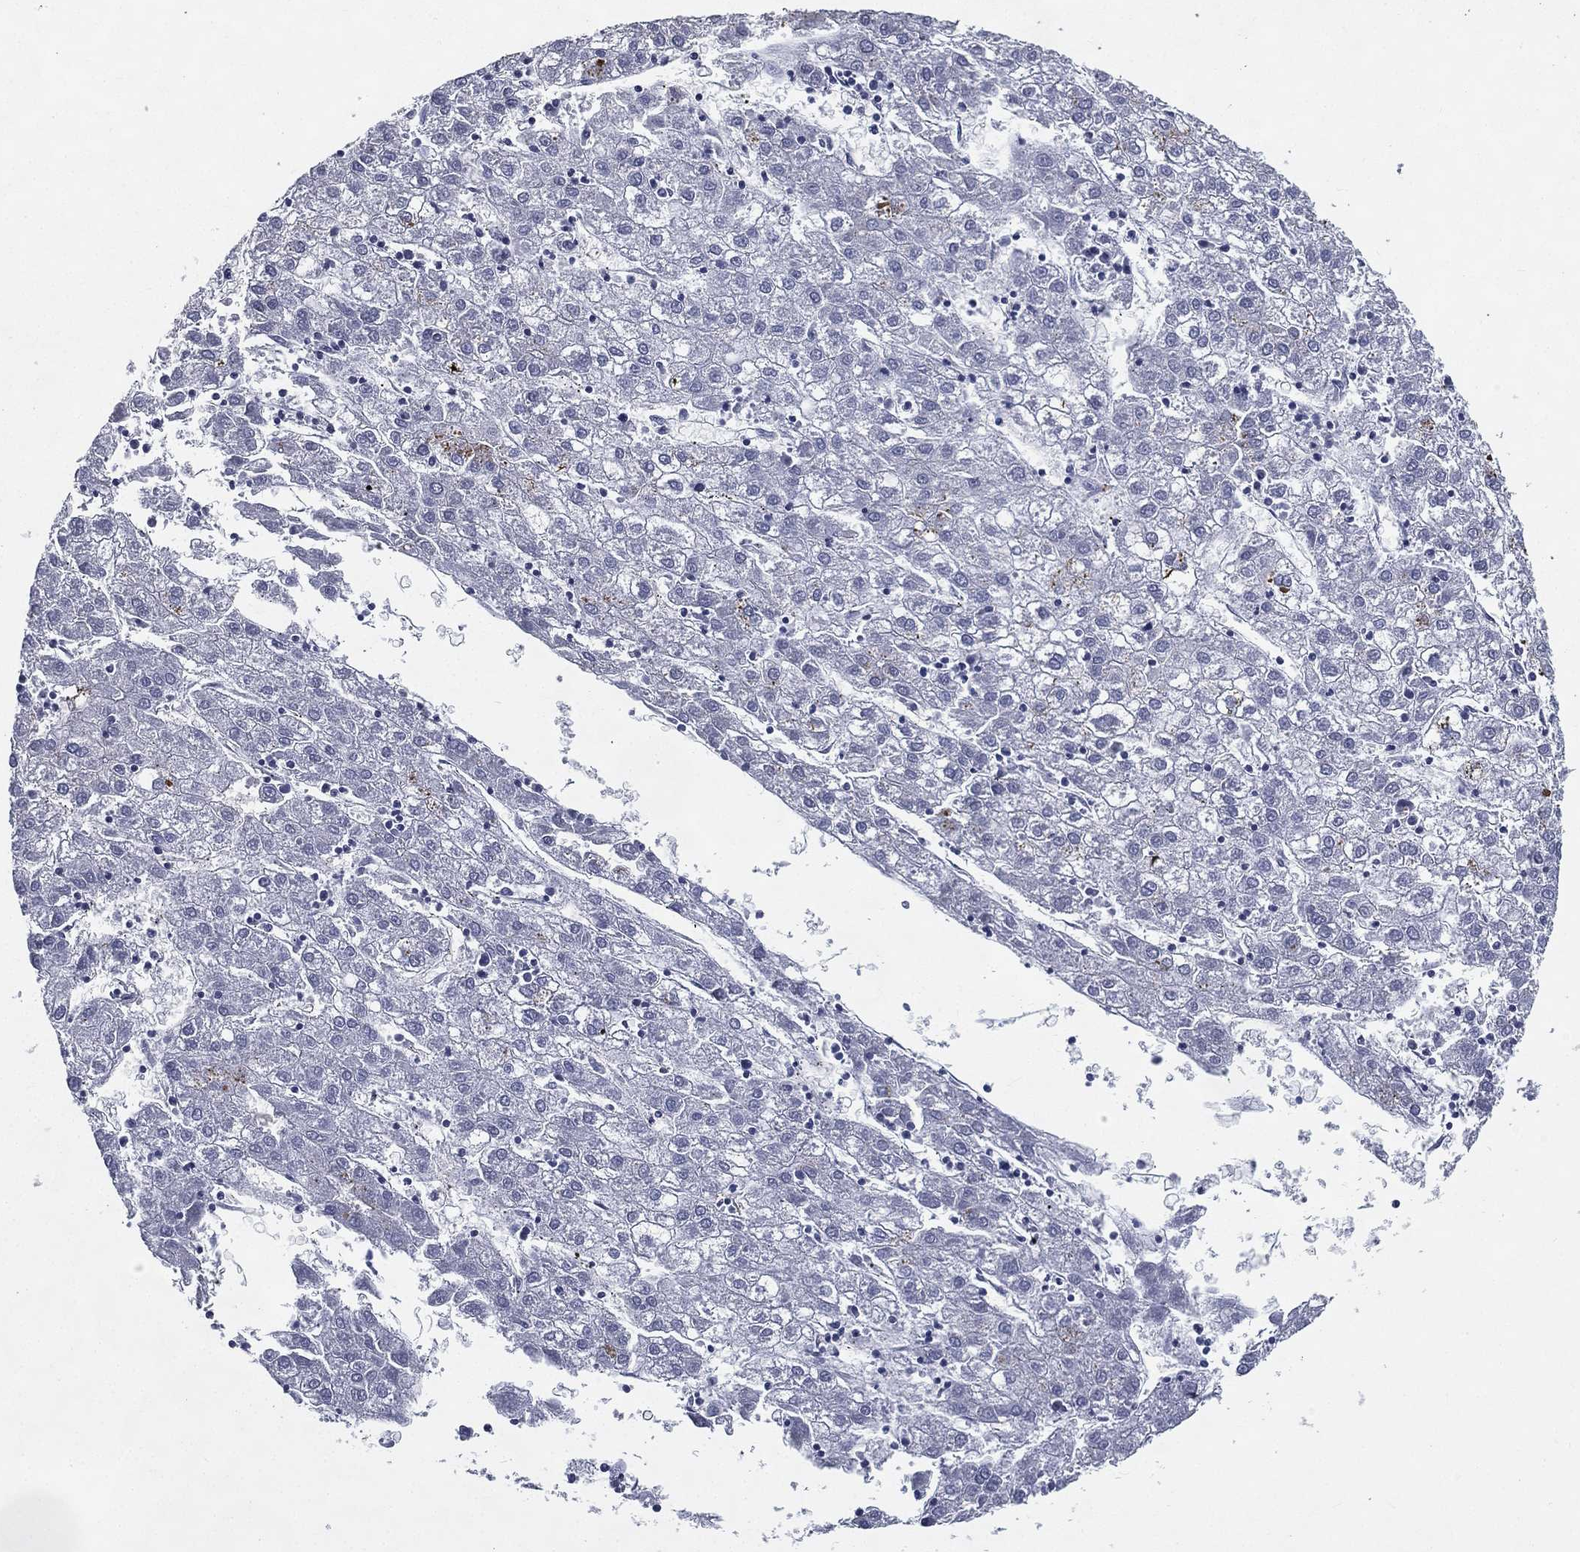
{"staining": {"intensity": "negative", "quantity": "none", "location": "none"}, "tissue": "liver cancer", "cell_type": "Tumor cells", "image_type": "cancer", "snomed": [{"axis": "morphology", "description": "Carcinoma, Hepatocellular, NOS"}, {"axis": "topography", "description": "Liver"}], "caption": "IHC photomicrograph of neoplastic tissue: liver cancer (hepatocellular carcinoma) stained with DAB (3,3'-diaminobenzidine) demonstrates no significant protein expression in tumor cells.", "gene": "IFT27", "patient": {"sex": "male", "age": 72}}